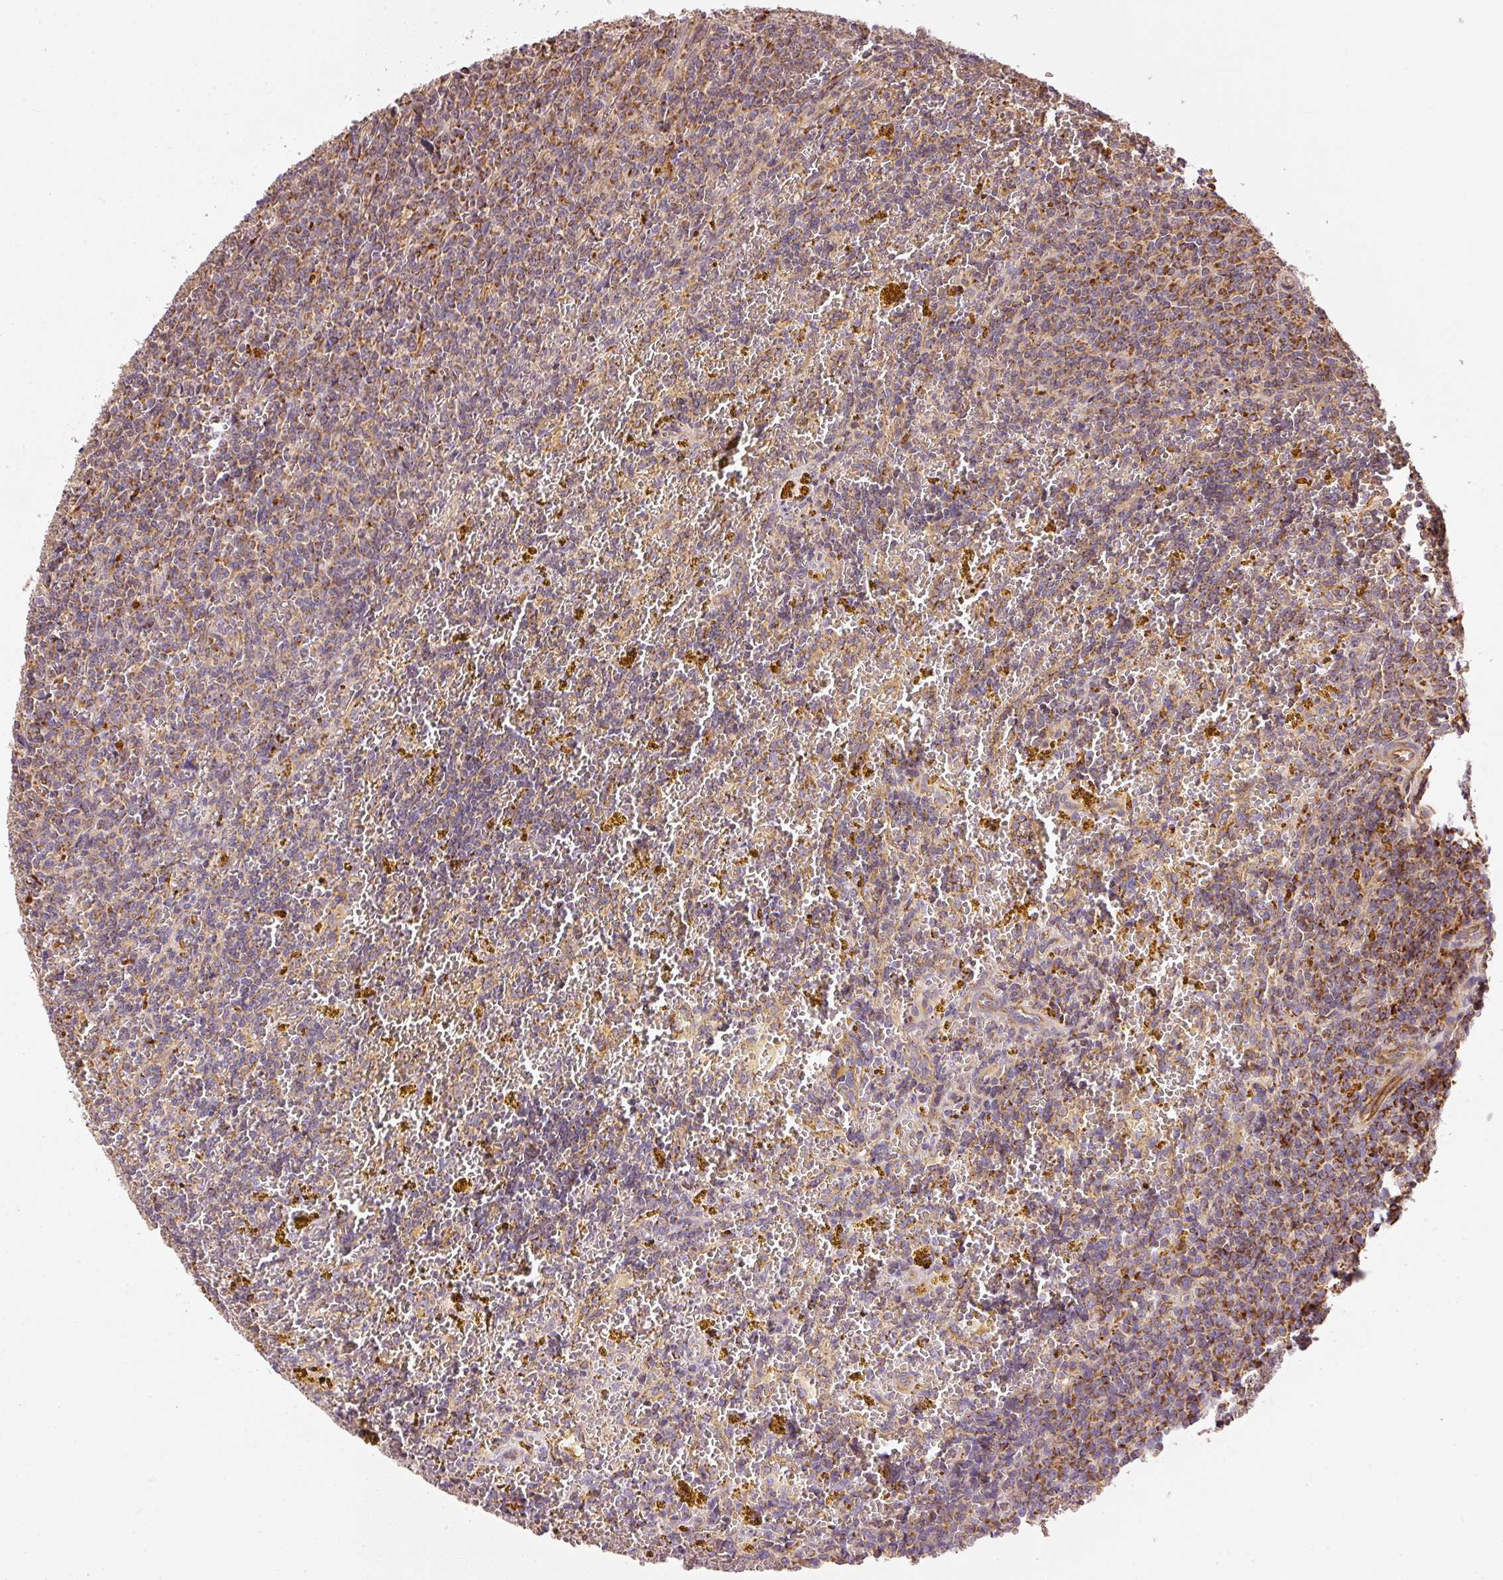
{"staining": {"intensity": "moderate", "quantity": "25%-75%", "location": "cytoplasmic/membranous"}, "tissue": "lymphoma", "cell_type": "Tumor cells", "image_type": "cancer", "snomed": [{"axis": "morphology", "description": "Malignant lymphoma, non-Hodgkin's type, Low grade"}, {"axis": "topography", "description": "Spleen"}, {"axis": "topography", "description": "Lymph node"}], "caption": "Human malignant lymphoma, non-Hodgkin's type (low-grade) stained for a protein (brown) demonstrates moderate cytoplasmic/membranous positive staining in approximately 25%-75% of tumor cells.", "gene": "MTHFD1L", "patient": {"sex": "female", "age": 66}}